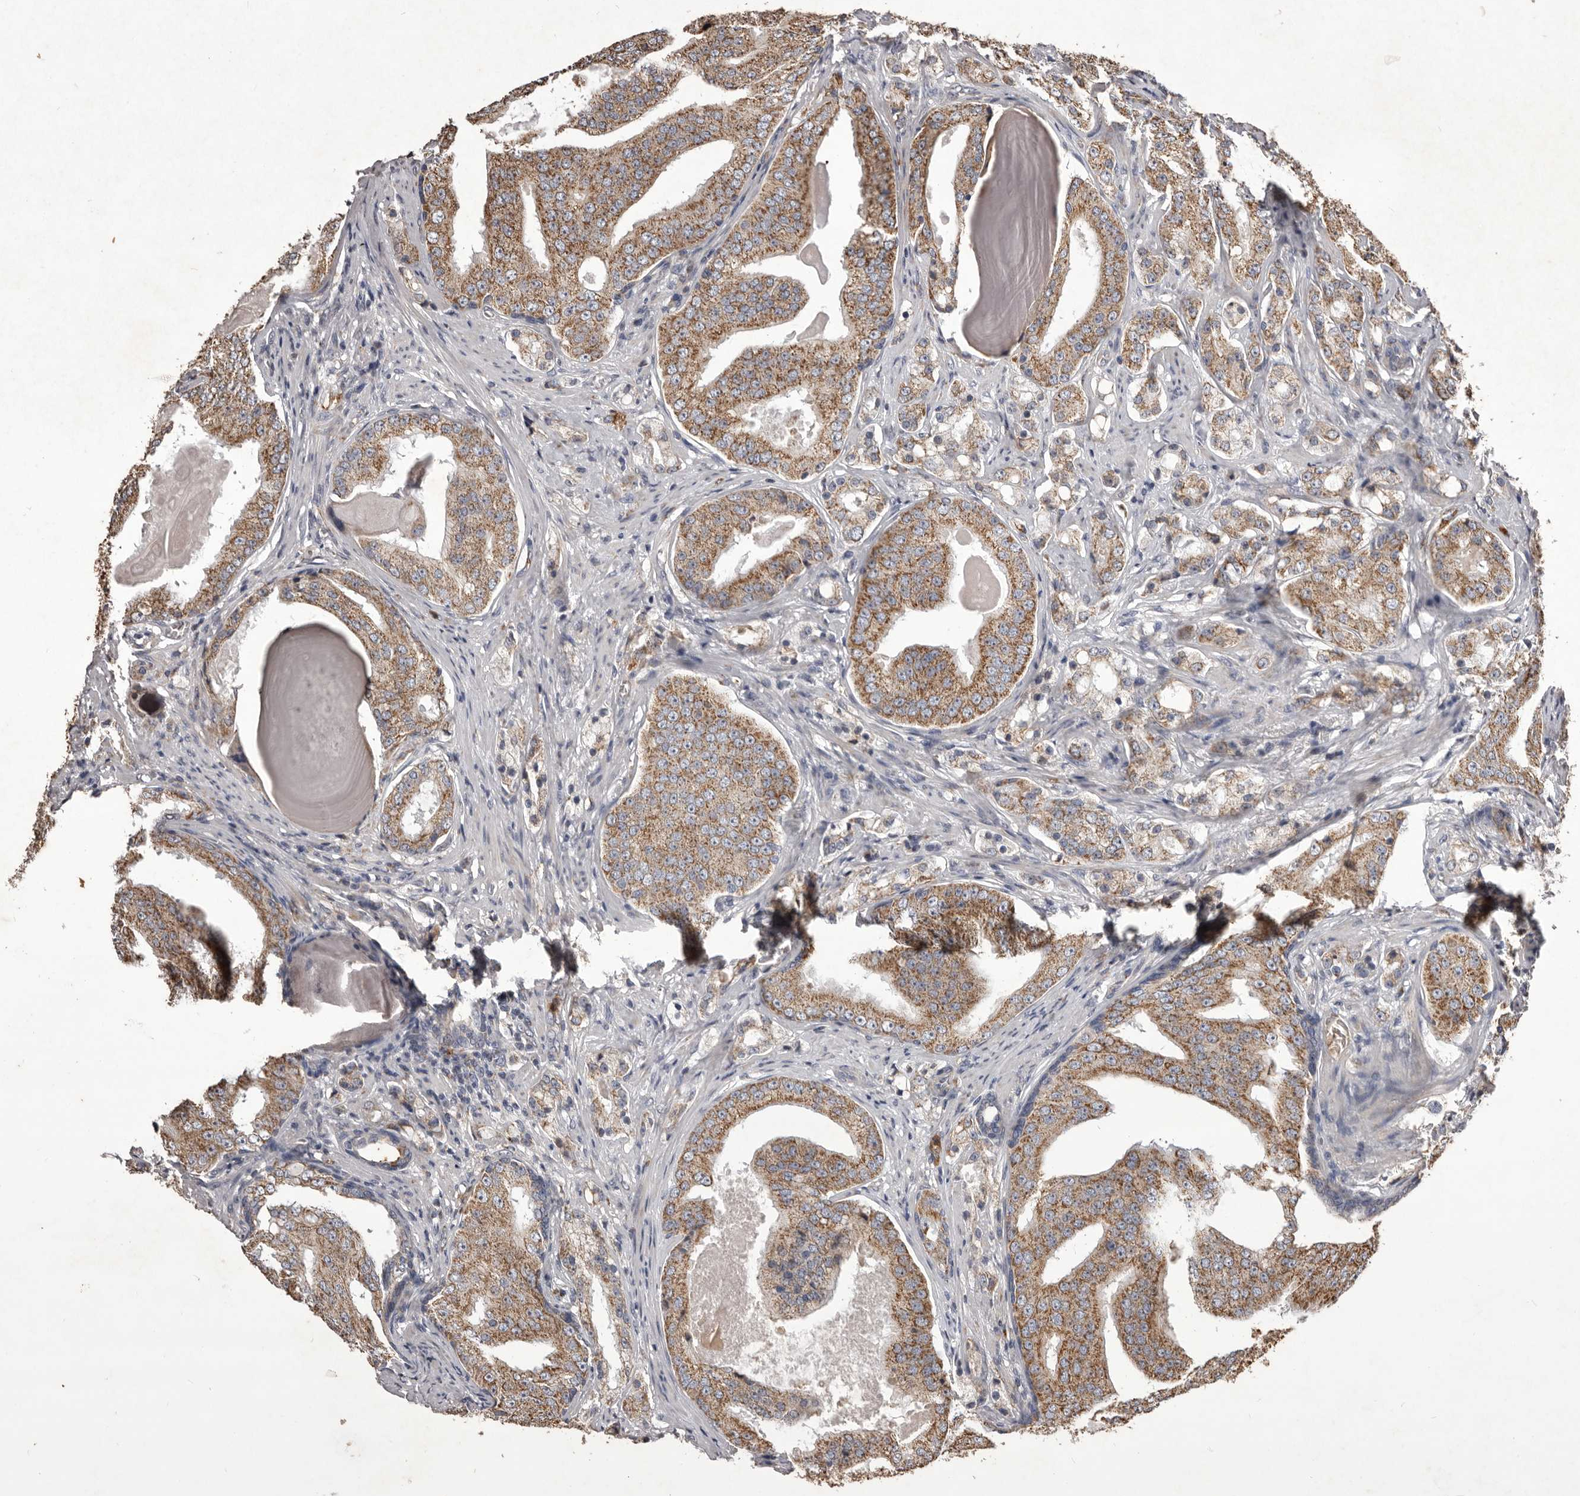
{"staining": {"intensity": "moderate", "quantity": ">75%", "location": "cytoplasmic/membranous"}, "tissue": "prostate cancer", "cell_type": "Tumor cells", "image_type": "cancer", "snomed": [{"axis": "morphology", "description": "Adenocarcinoma, High grade"}, {"axis": "topography", "description": "Prostate"}], "caption": "Immunohistochemistry (IHC) of human prostate cancer (adenocarcinoma (high-grade)) demonstrates medium levels of moderate cytoplasmic/membranous staining in about >75% of tumor cells.", "gene": "CXCL14", "patient": {"sex": "male", "age": 68}}